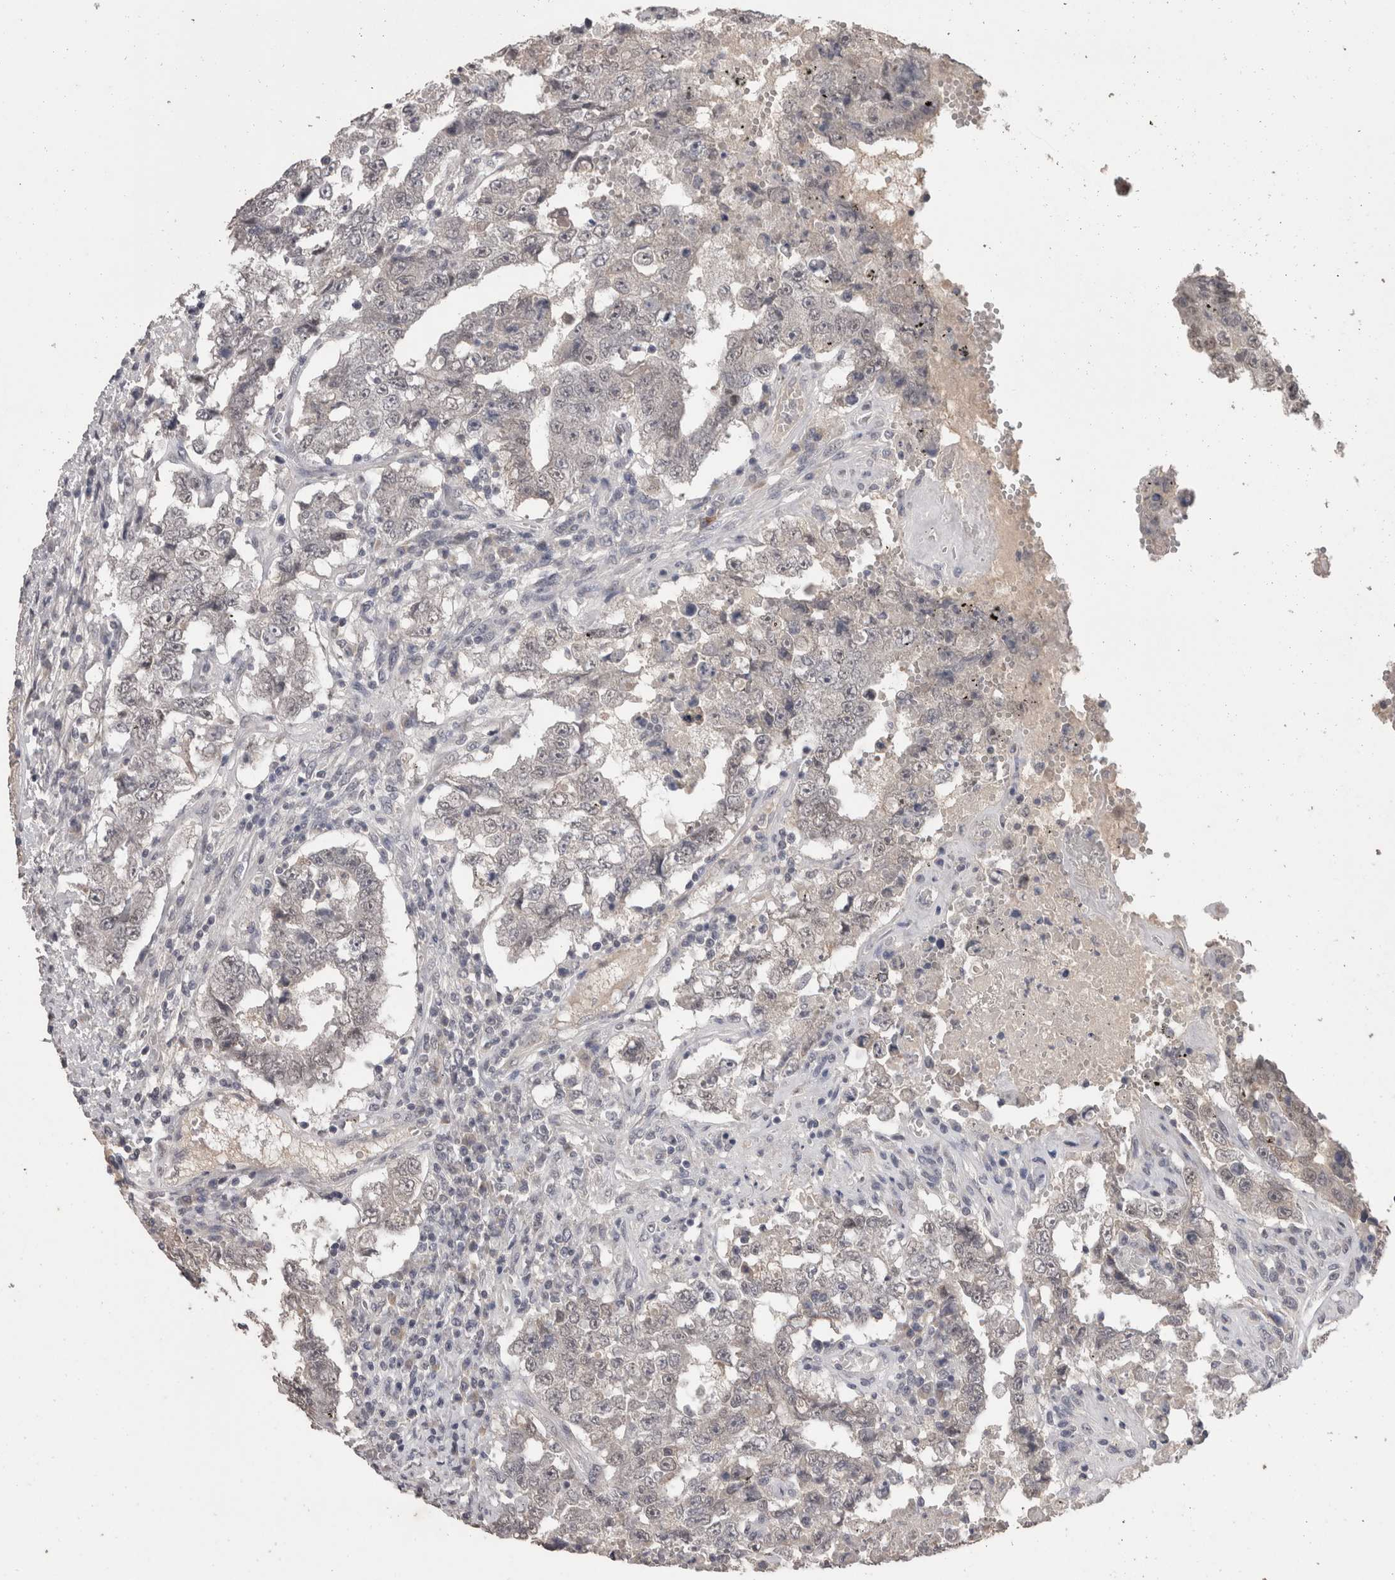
{"staining": {"intensity": "weak", "quantity": ">75%", "location": "nuclear"}, "tissue": "testis cancer", "cell_type": "Tumor cells", "image_type": "cancer", "snomed": [{"axis": "morphology", "description": "Carcinoma, Embryonal, NOS"}, {"axis": "topography", "description": "Testis"}], "caption": "Testis cancer was stained to show a protein in brown. There is low levels of weak nuclear expression in approximately >75% of tumor cells.", "gene": "DDX17", "patient": {"sex": "male", "age": 26}}